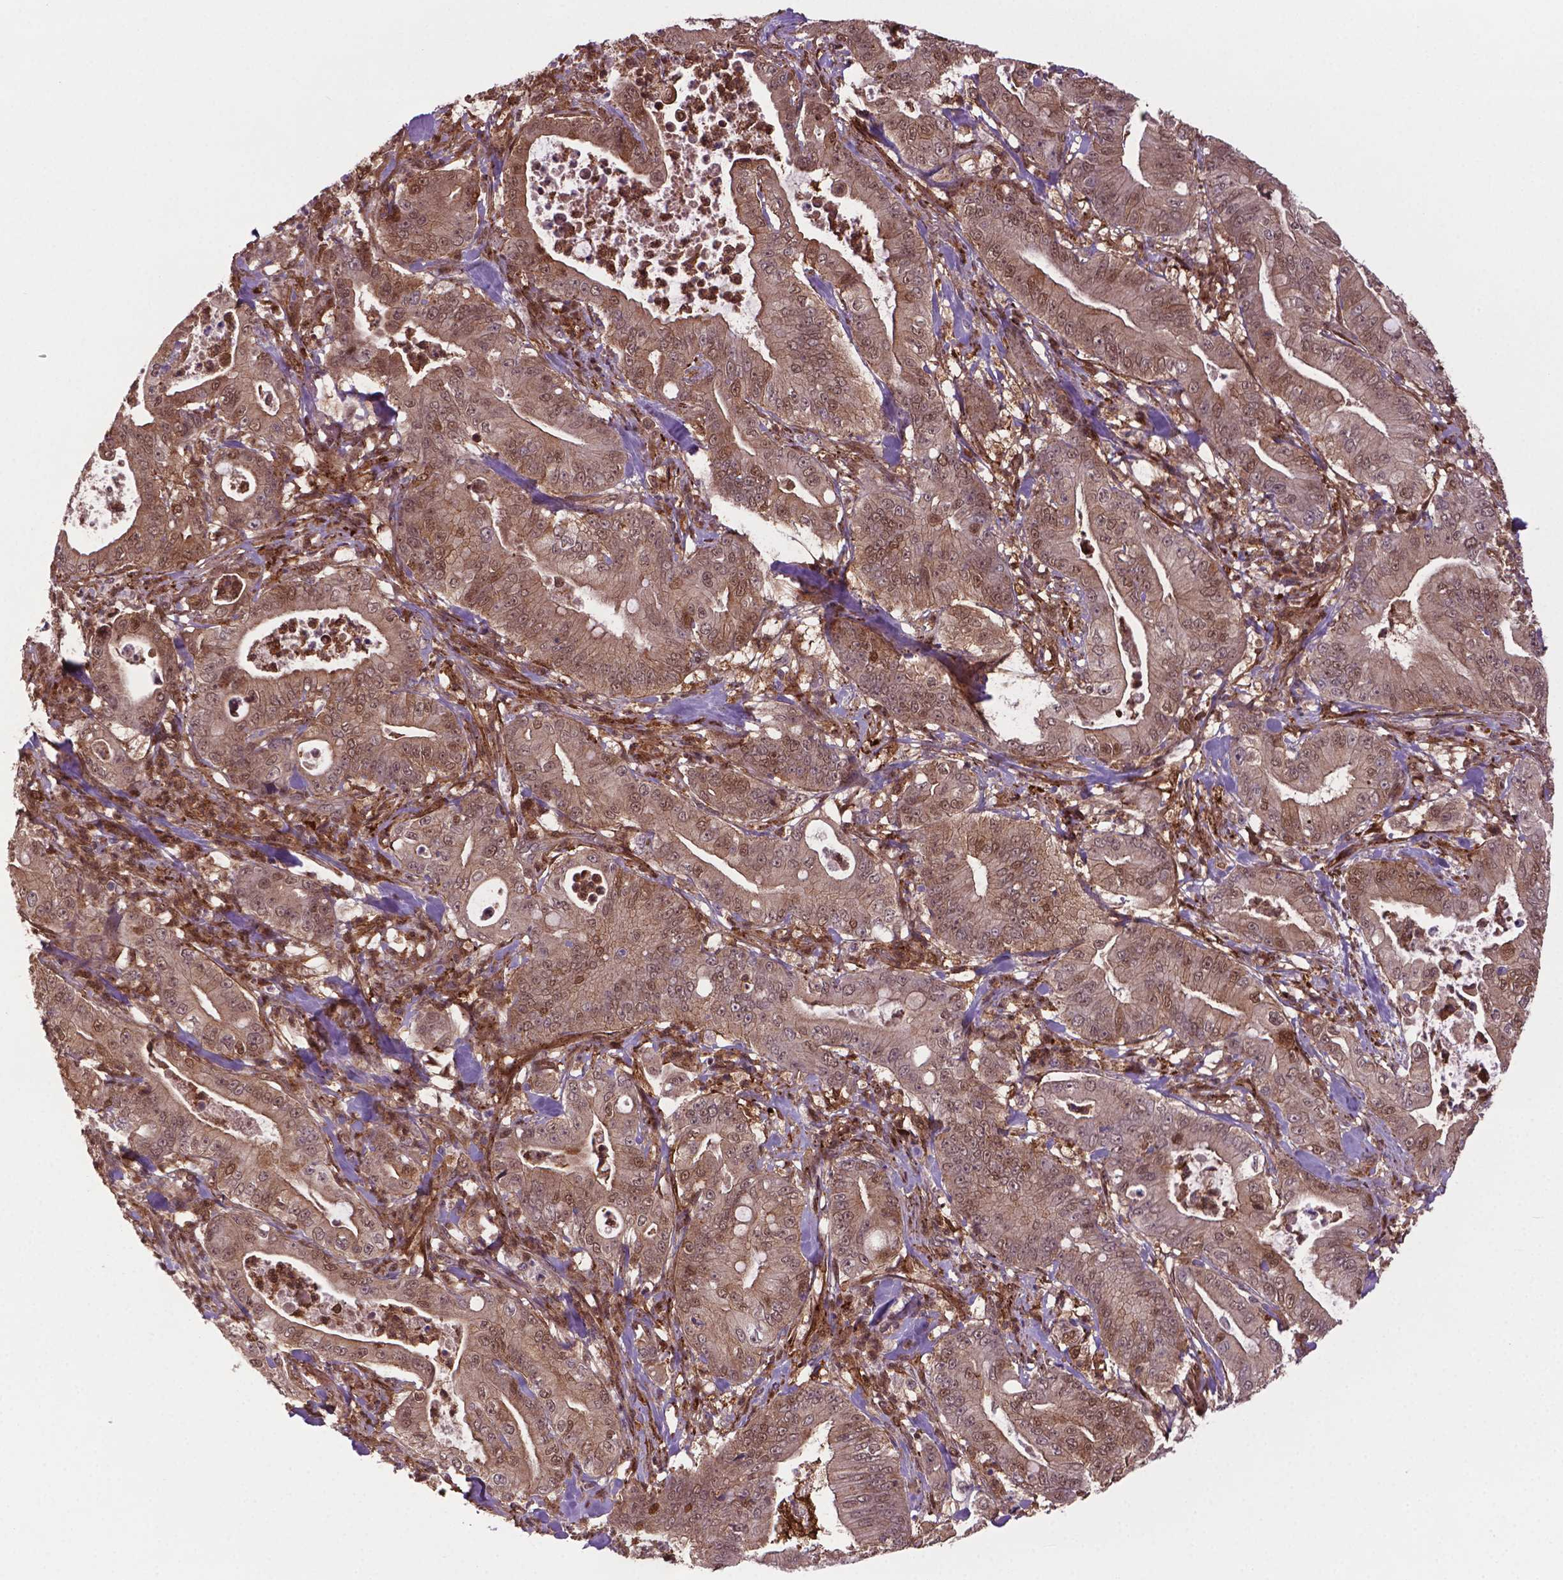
{"staining": {"intensity": "weak", "quantity": ">75%", "location": "cytoplasmic/membranous,nuclear"}, "tissue": "pancreatic cancer", "cell_type": "Tumor cells", "image_type": "cancer", "snomed": [{"axis": "morphology", "description": "Adenocarcinoma, NOS"}, {"axis": "topography", "description": "Pancreas"}], "caption": "The immunohistochemical stain shows weak cytoplasmic/membranous and nuclear staining in tumor cells of adenocarcinoma (pancreatic) tissue.", "gene": "PLIN3", "patient": {"sex": "male", "age": 71}}